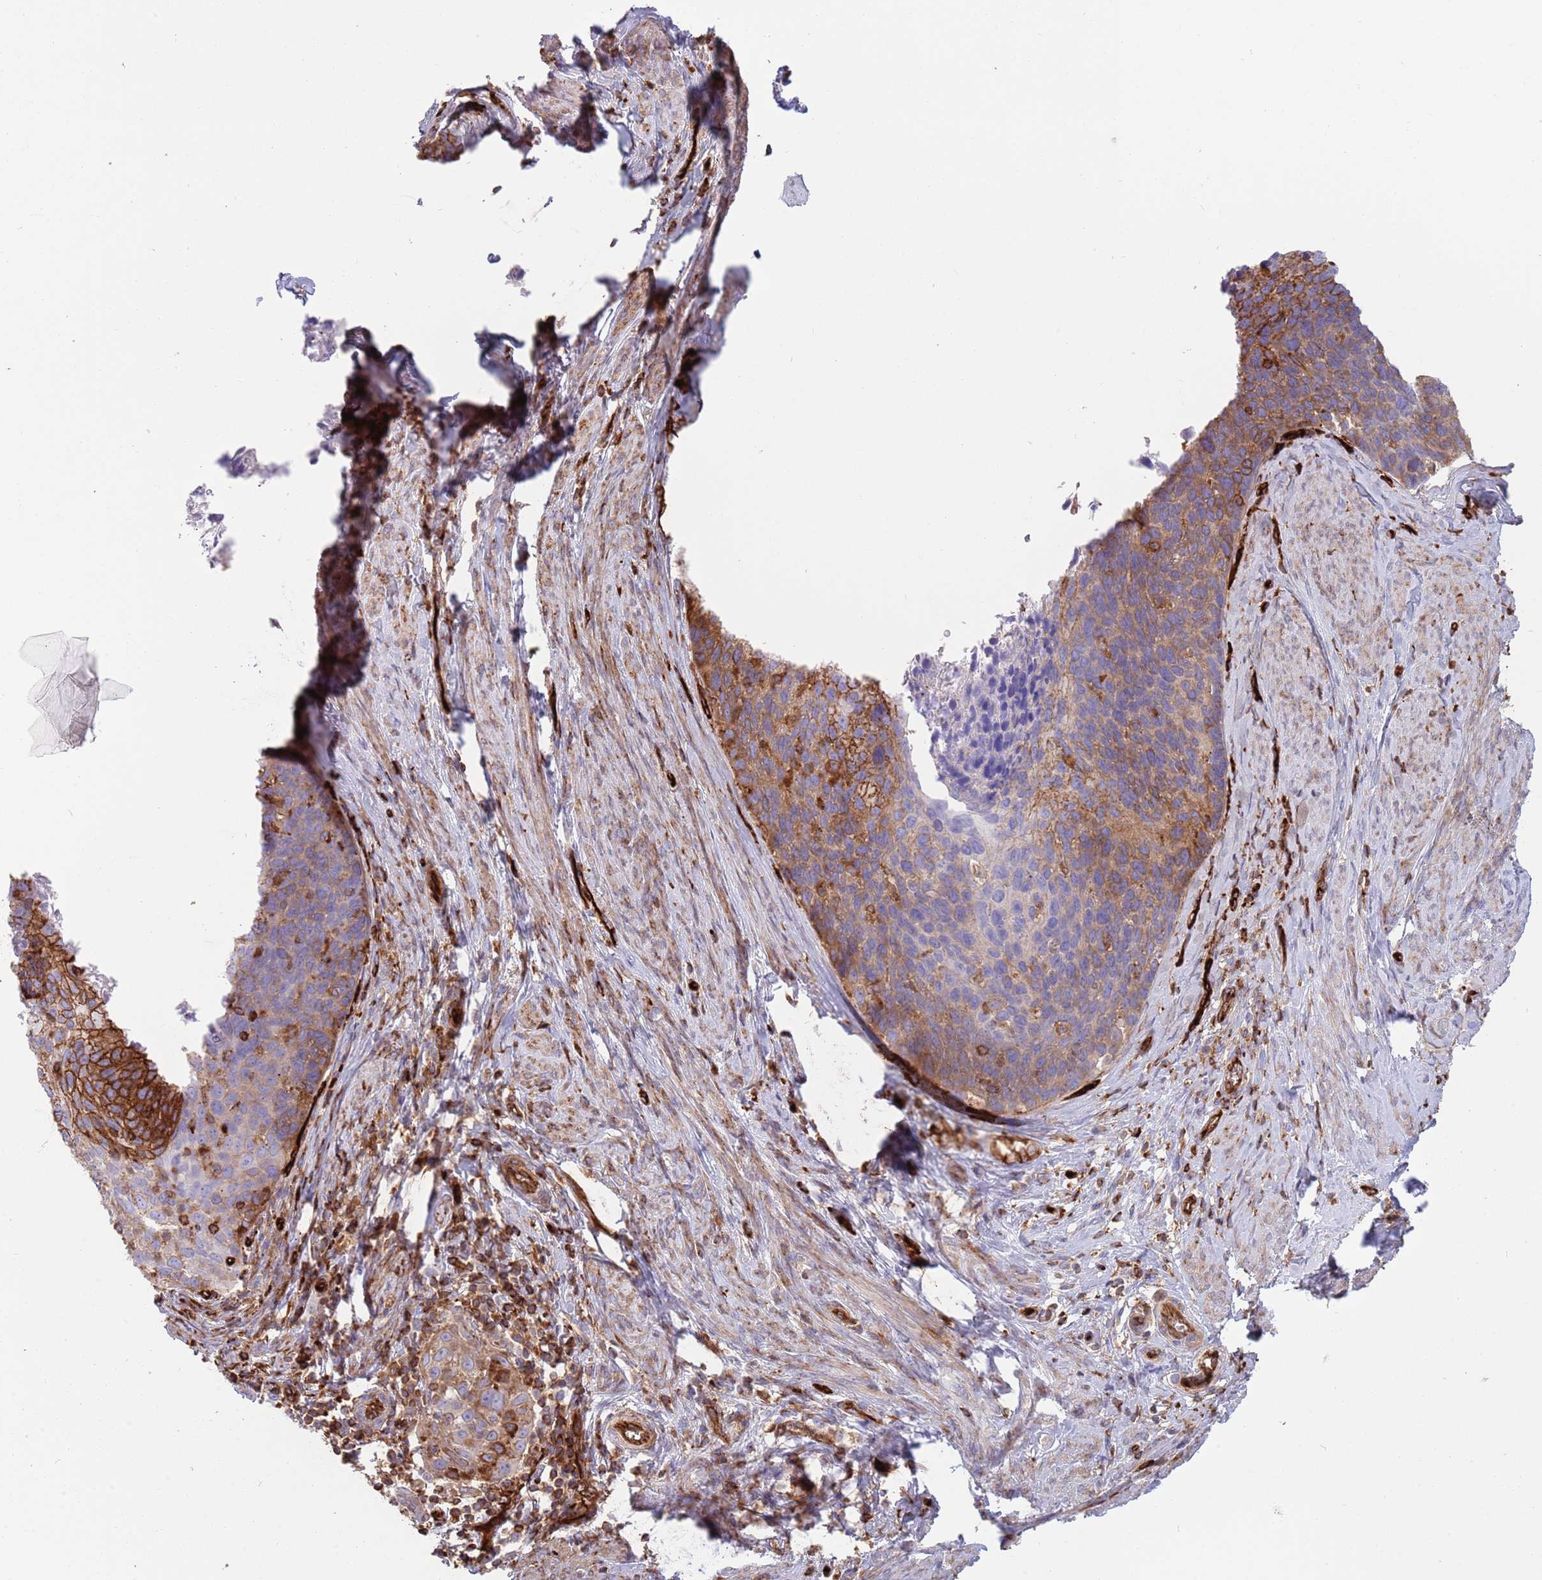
{"staining": {"intensity": "moderate", "quantity": "25%-75%", "location": "cytoplasmic/membranous"}, "tissue": "cervical cancer", "cell_type": "Tumor cells", "image_type": "cancer", "snomed": [{"axis": "morphology", "description": "Squamous cell carcinoma, NOS"}, {"axis": "topography", "description": "Cervix"}], "caption": "Immunohistochemistry (DAB) staining of human squamous cell carcinoma (cervical) reveals moderate cytoplasmic/membranous protein staining in approximately 25%-75% of tumor cells. The staining was performed using DAB (3,3'-diaminobenzidine) to visualize the protein expression in brown, while the nuclei were stained in blue with hematoxylin (Magnification: 20x).", "gene": "KBTBD7", "patient": {"sex": "female", "age": 80}}